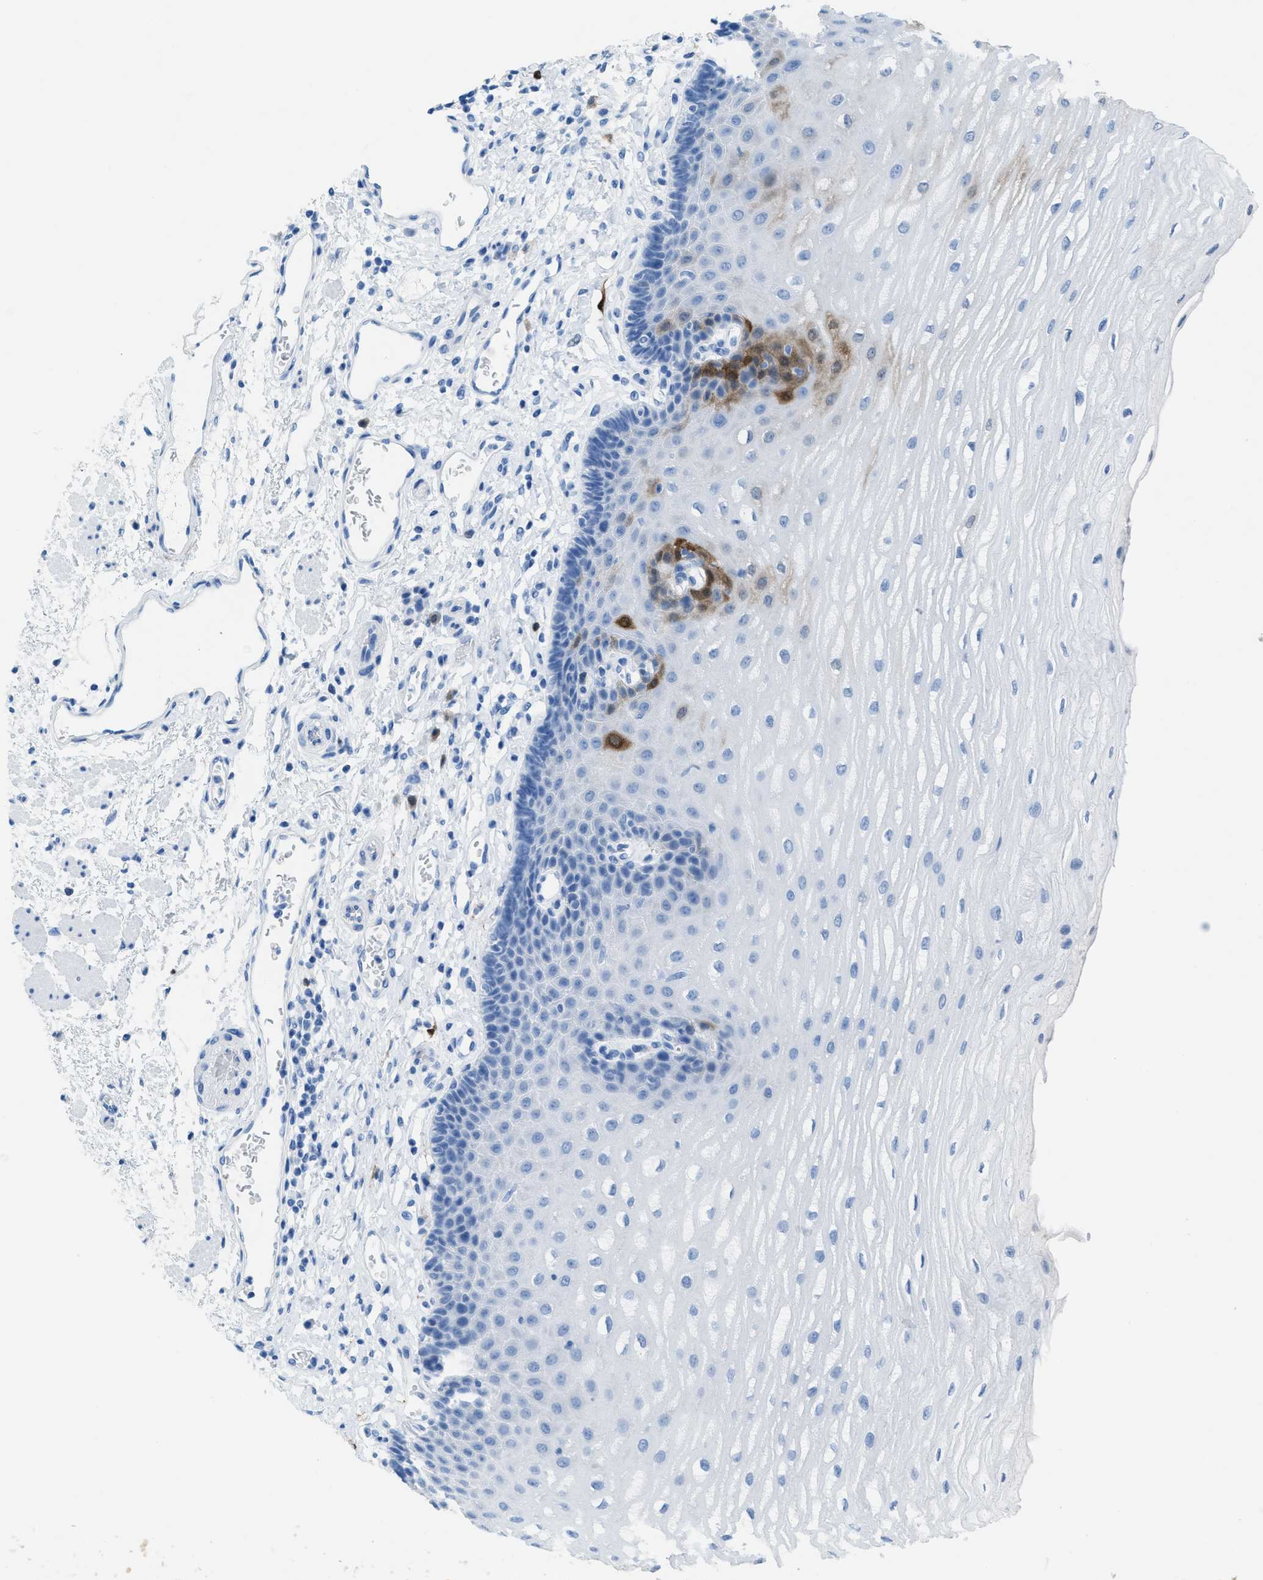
{"staining": {"intensity": "weak", "quantity": "<25%", "location": "cytoplasmic/membranous"}, "tissue": "esophagus", "cell_type": "Squamous epithelial cells", "image_type": "normal", "snomed": [{"axis": "morphology", "description": "Normal tissue, NOS"}, {"axis": "topography", "description": "Esophagus"}], "caption": "Image shows no protein expression in squamous epithelial cells of normal esophagus. (DAB IHC, high magnification).", "gene": "CDKN2A", "patient": {"sex": "male", "age": 54}}